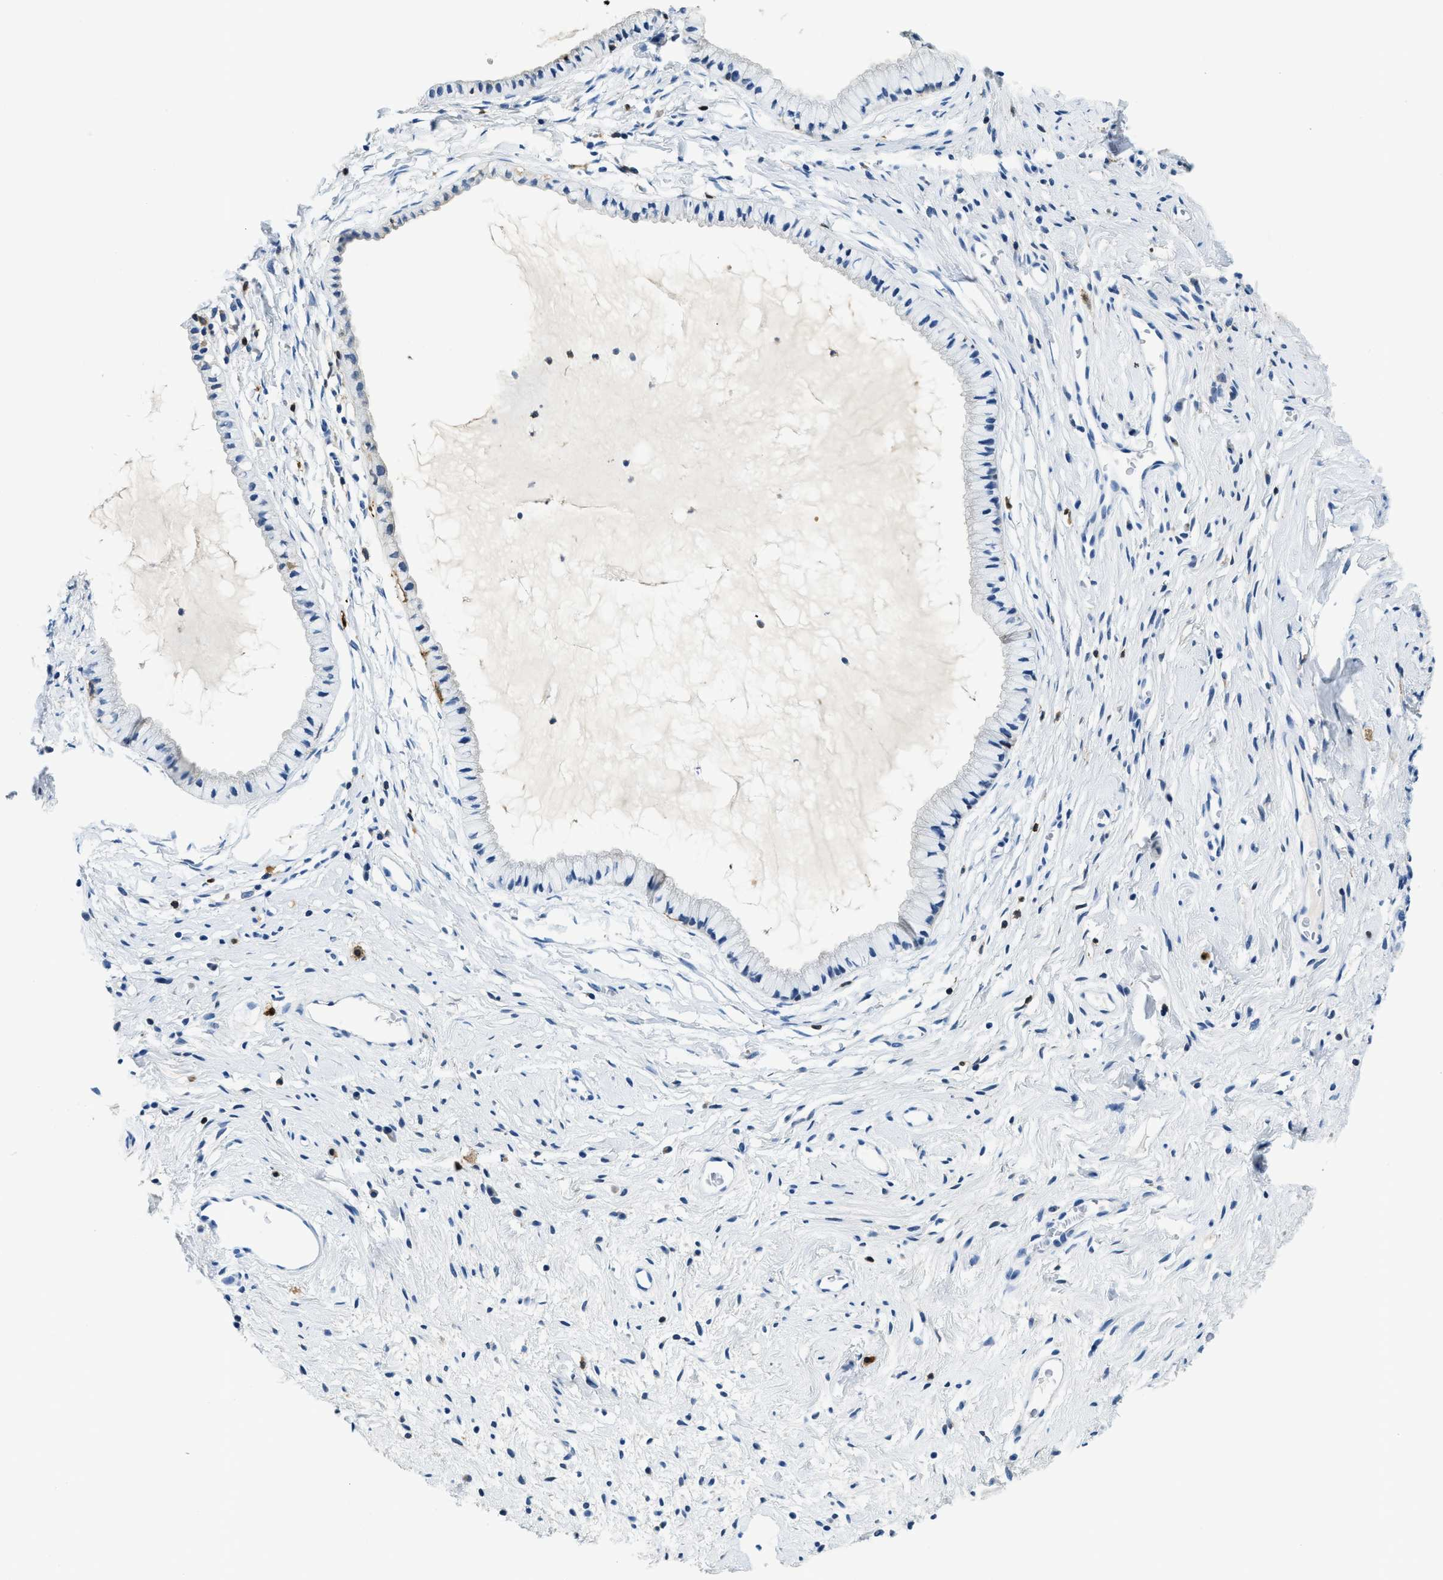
{"staining": {"intensity": "negative", "quantity": "none", "location": "none"}, "tissue": "cervix", "cell_type": "Glandular cells", "image_type": "normal", "snomed": [{"axis": "morphology", "description": "Normal tissue, NOS"}, {"axis": "topography", "description": "Cervix"}], "caption": "High magnification brightfield microscopy of unremarkable cervix stained with DAB (brown) and counterstained with hematoxylin (blue): glandular cells show no significant expression. (Stains: DAB immunohistochemistry with hematoxylin counter stain, Microscopy: brightfield microscopy at high magnification).", "gene": "CAPG", "patient": {"sex": "female", "age": 77}}